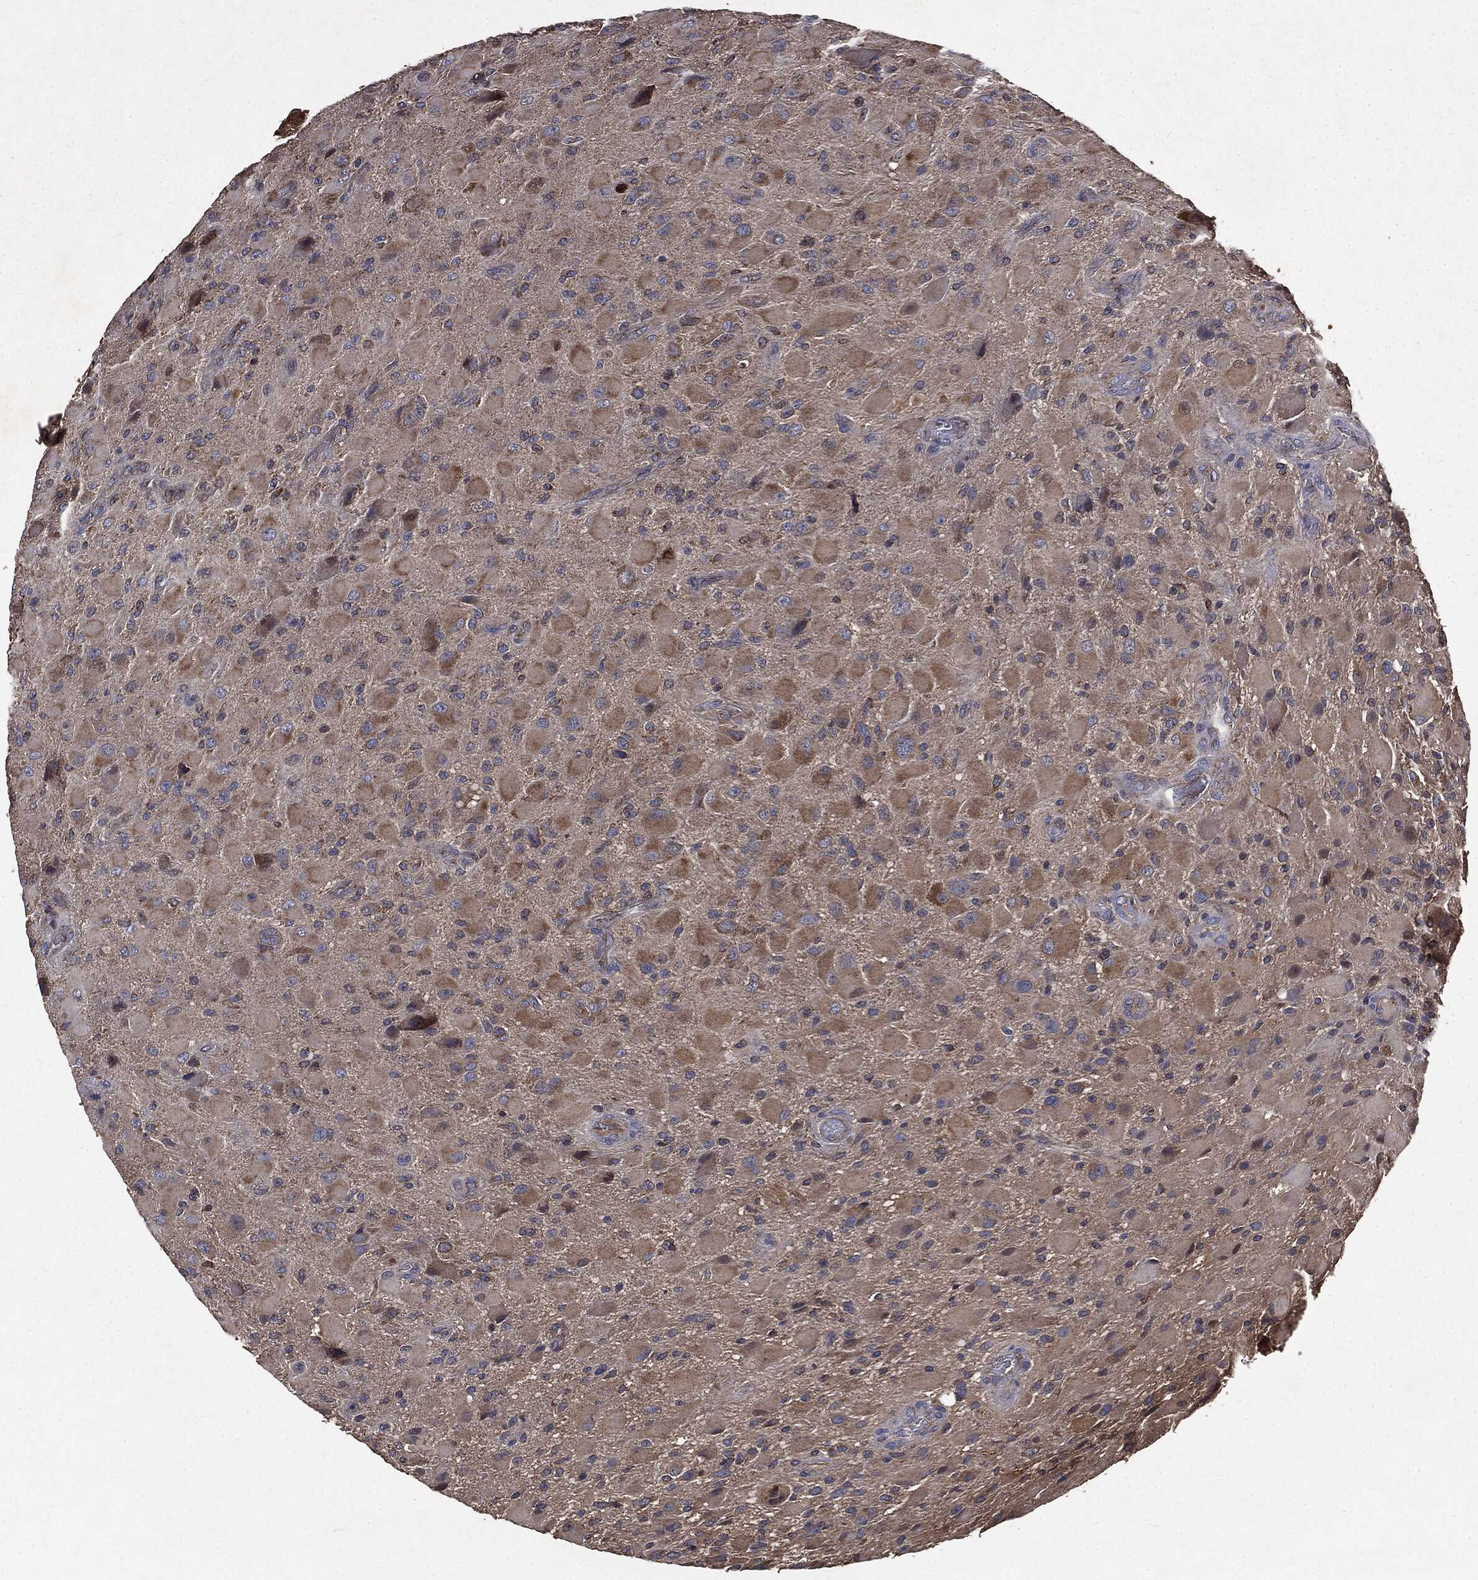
{"staining": {"intensity": "moderate", "quantity": "25%-75%", "location": "cytoplasmic/membranous"}, "tissue": "glioma", "cell_type": "Tumor cells", "image_type": "cancer", "snomed": [{"axis": "morphology", "description": "Glioma, malignant, High grade"}, {"axis": "topography", "description": "Cerebral cortex"}], "caption": "Tumor cells show medium levels of moderate cytoplasmic/membranous positivity in about 25%-75% of cells in high-grade glioma (malignant). Immunohistochemistry stains the protein of interest in brown and the nuclei are stained blue.", "gene": "MAPK6", "patient": {"sex": "male", "age": 35}}